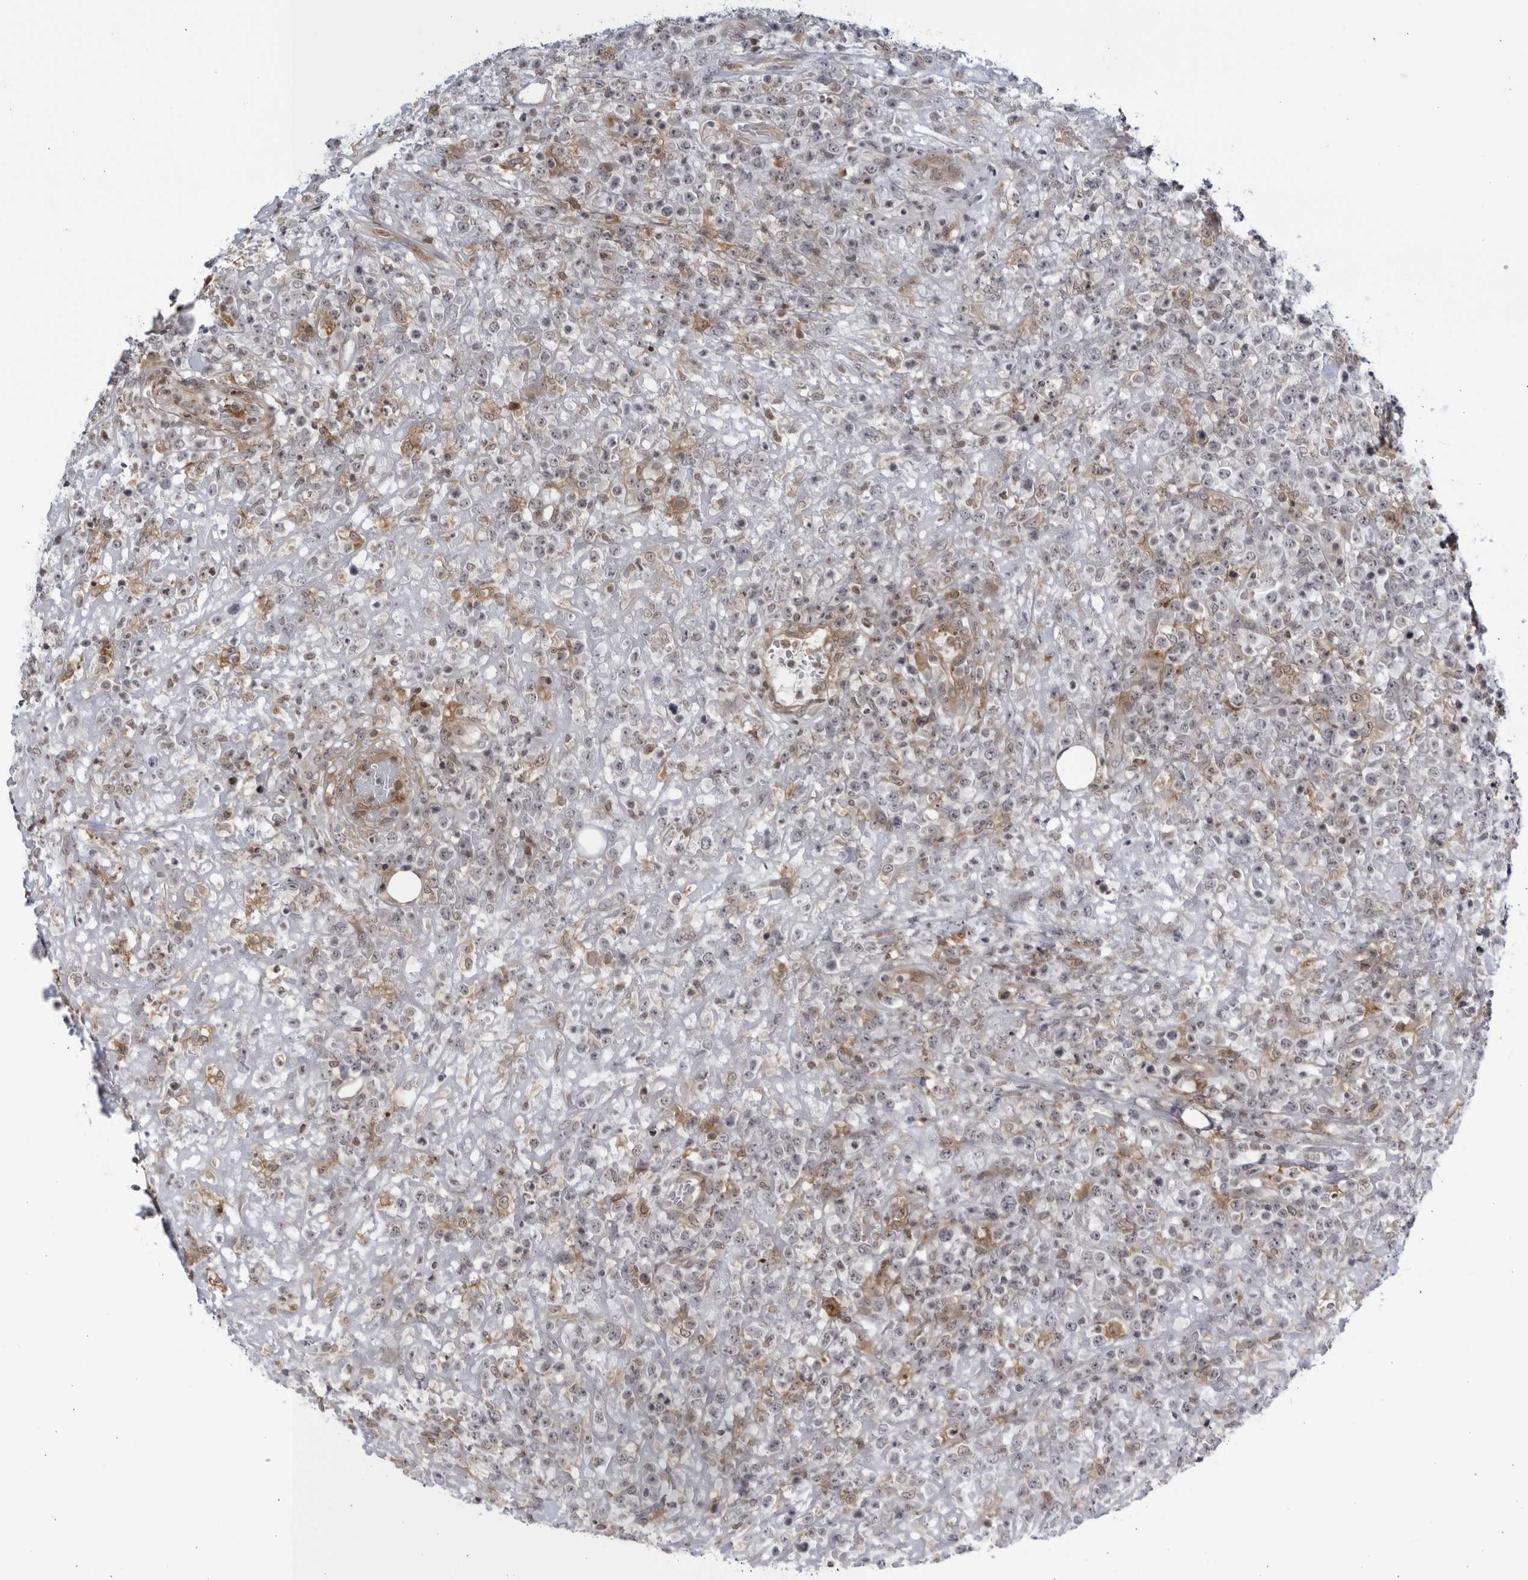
{"staining": {"intensity": "moderate", "quantity": "<25%", "location": "cytoplasmic/membranous"}, "tissue": "lymphoma", "cell_type": "Tumor cells", "image_type": "cancer", "snomed": [{"axis": "morphology", "description": "Malignant lymphoma, non-Hodgkin's type, High grade"}, {"axis": "topography", "description": "Colon"}], "caption": "A brown stain labels moderate cytoplasmic/membranous positivity of a protein in malignant lymphoma, non-Hodgkin's type (high-grade) tumor cells.", "gene": "DTL", "patient": {"sex": "female", "age": 53}}